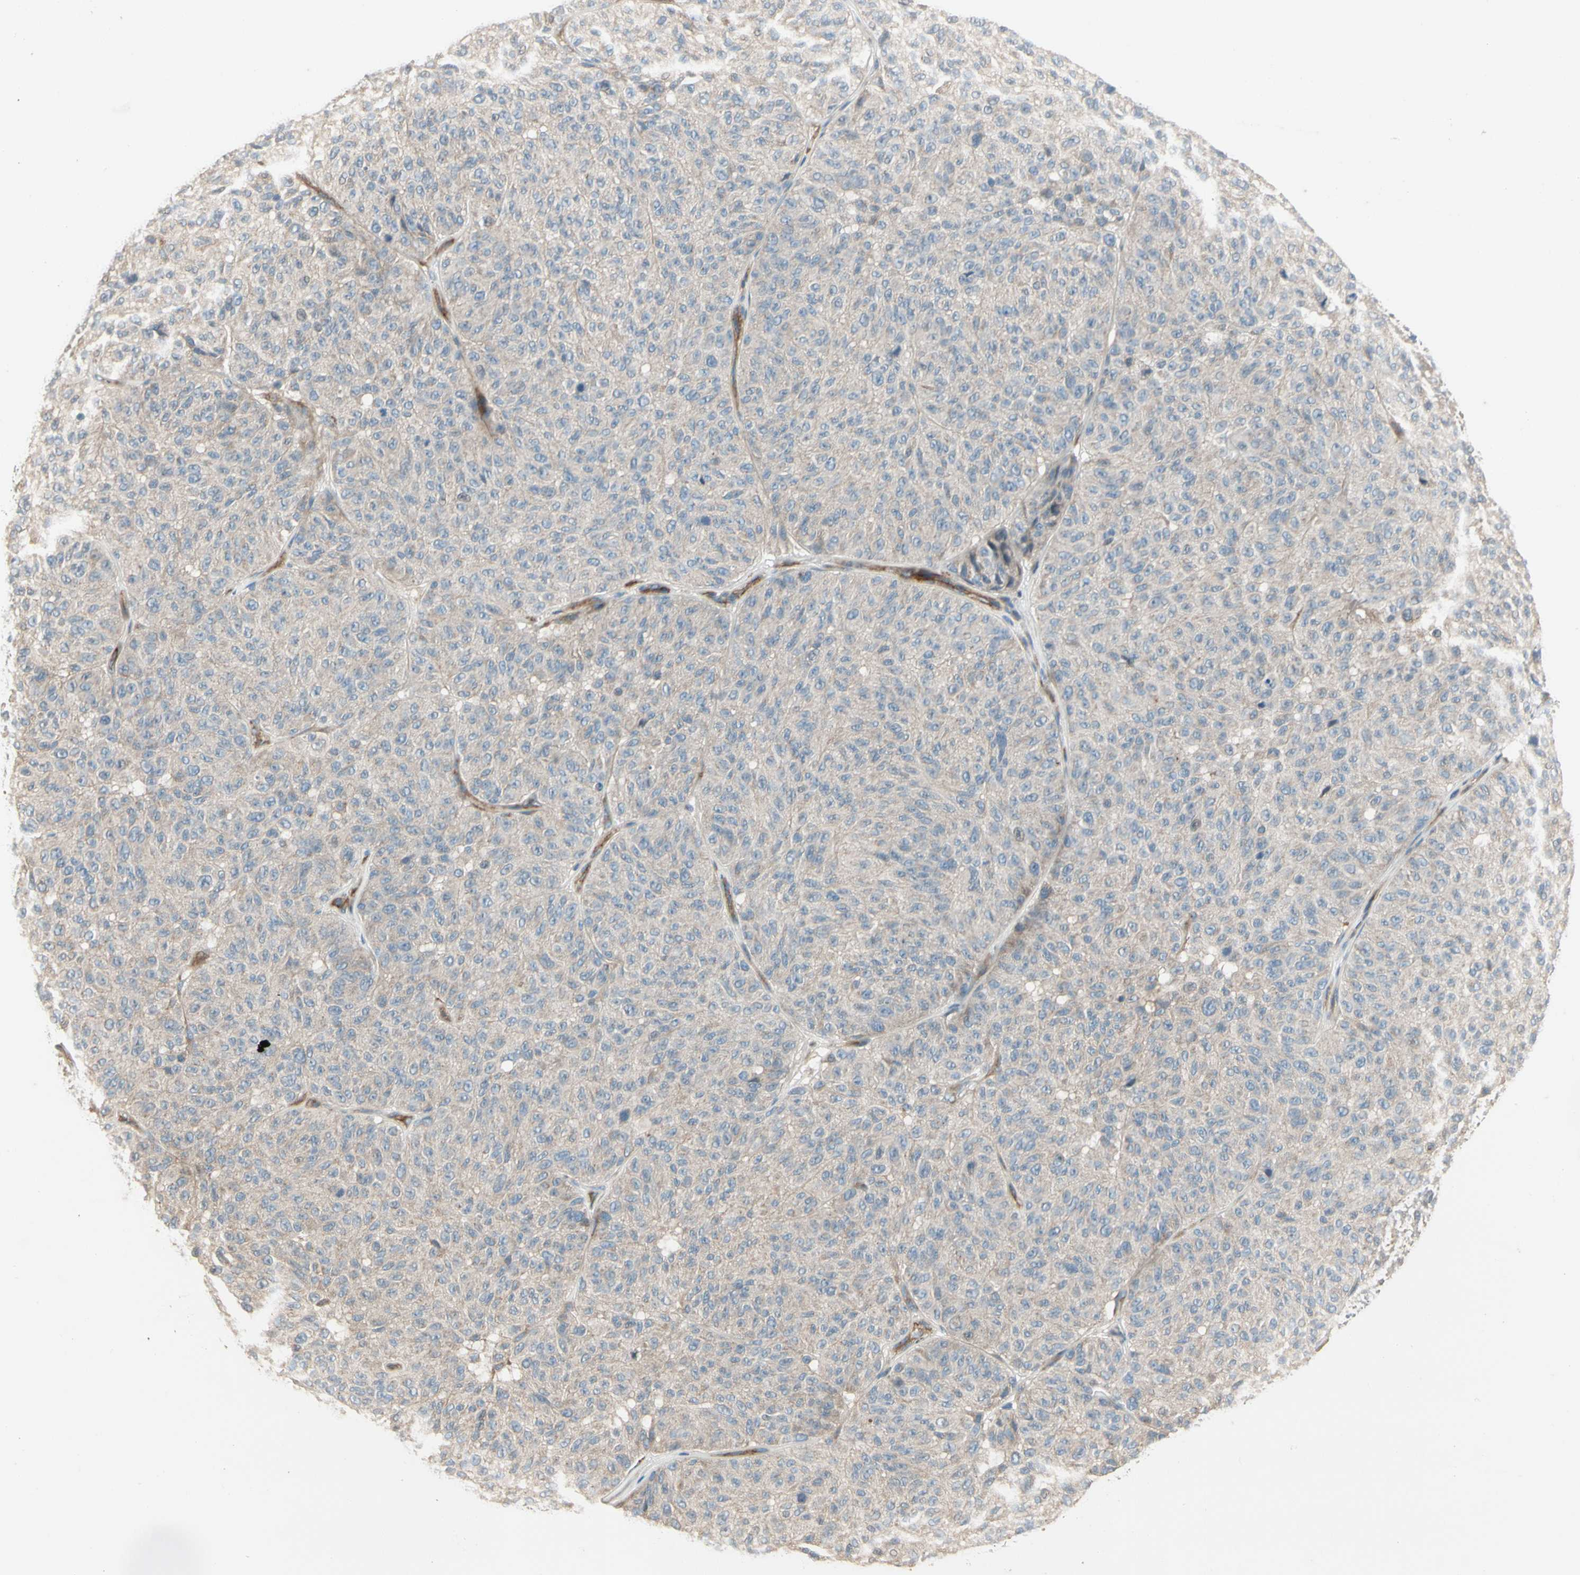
{"staining": {"intensity": "weak", "quantity": ">75%", "location": "cytoplasmic/membranous"}, "tissue": "melanoma", "cell_type": "Tumor cells", "image_type": "cancer", "snomed": [{"axis": "morphology", "description": "Malignant melanoma, NOS"}, {"axis": "topography", "description": "Skin"}], "caption": "Brown immunohistochemical staining in malignant melanoma exhibits weak cytoplasmic/membranous positivity in about >75% of tumor cells. Nuclei are stained in blue.", "gene": "ABCA3", "patient": {"sex": "female", "age": 46}}